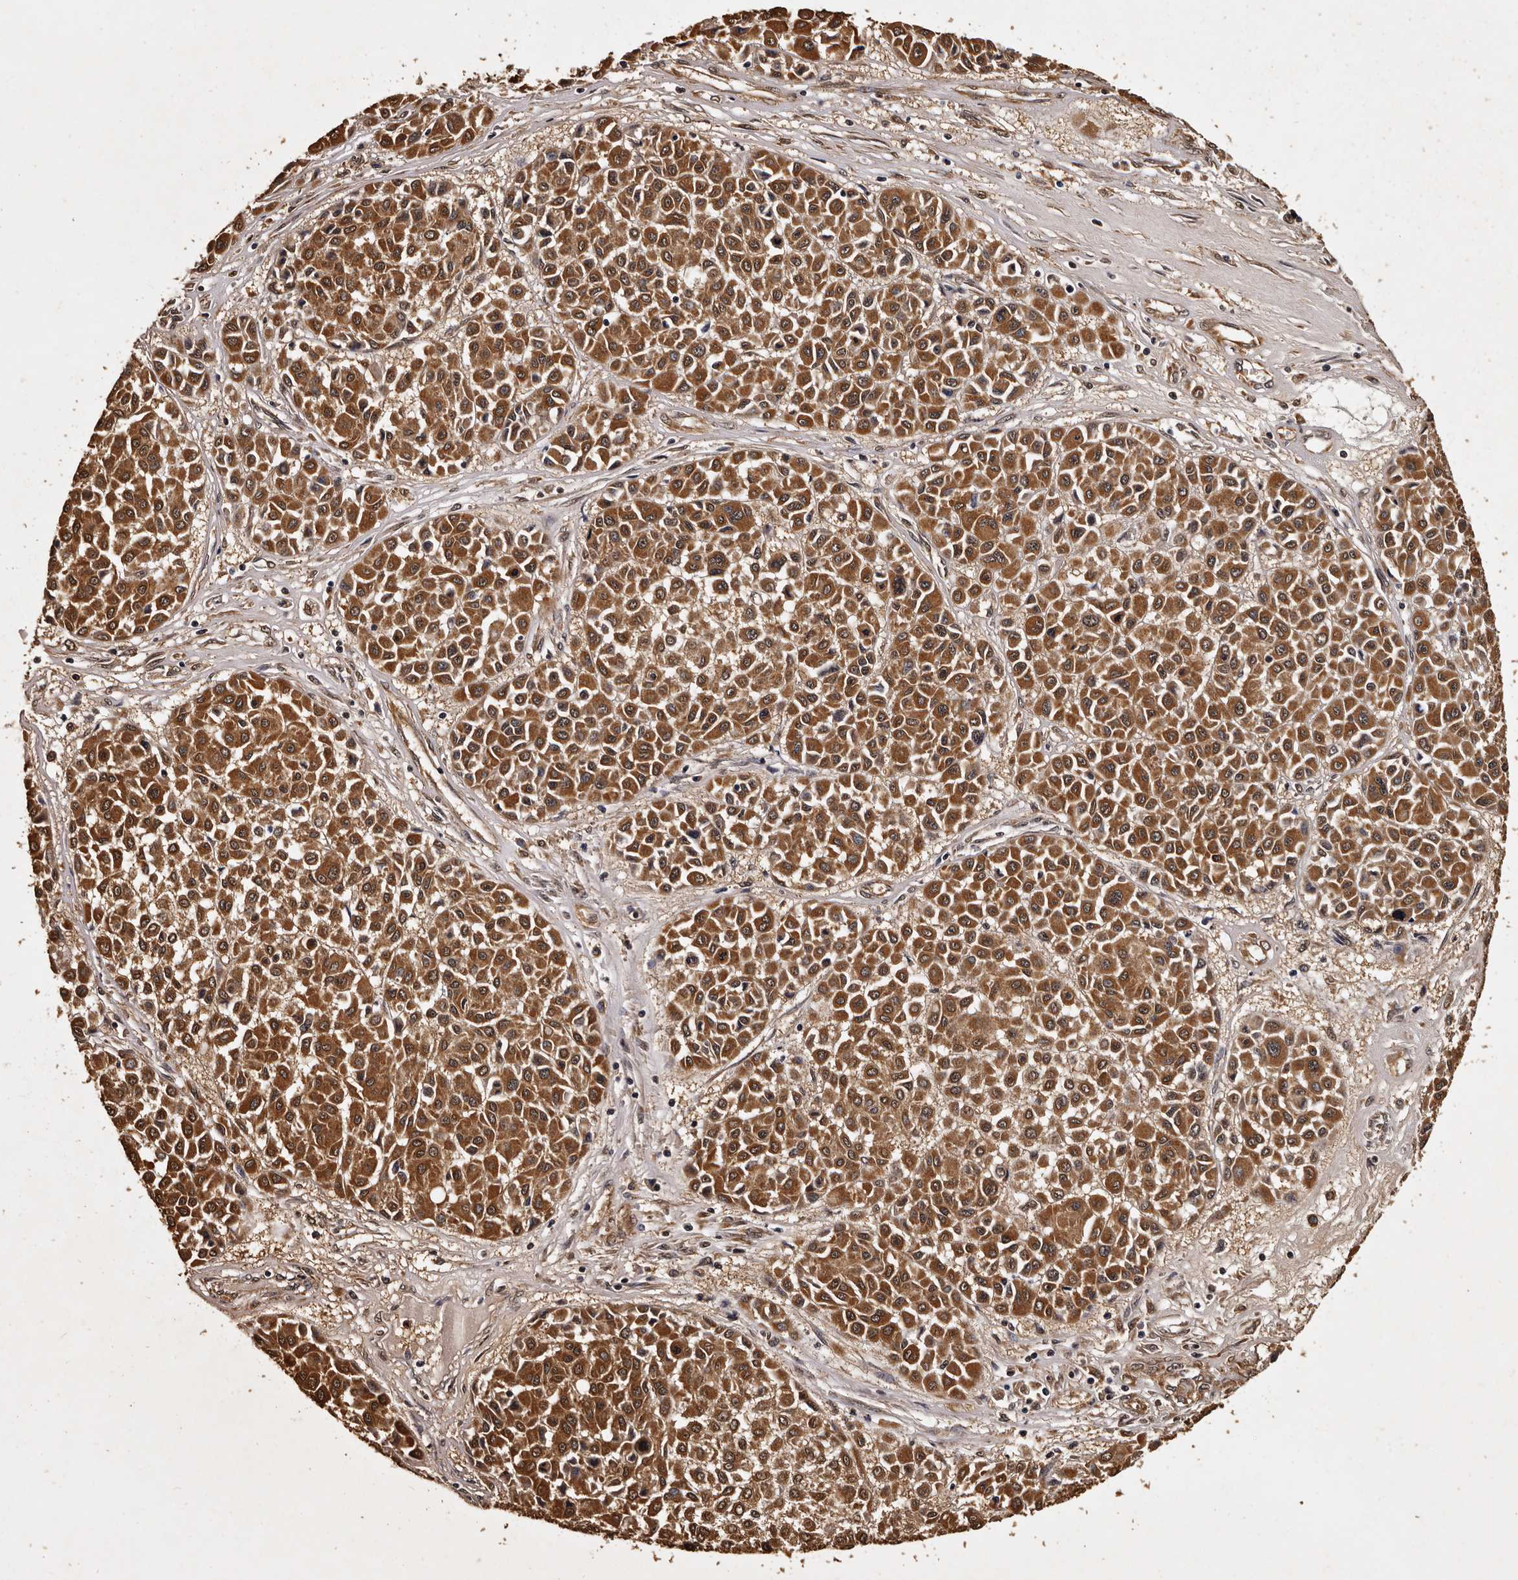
{"staining": {"intensity": "strong", "quantity": ">75%", "location": "cytoplasmic/membranous,nuclear"}, "tissue": "melanoma", "cell_type": "Tumor cells", "image_type": "cancer", "snomed": [{"axis": "morphology", "description": "Malignant melanoma, Metastatic site"}, {"axis": "topography", "description": "Soft tissue"}], "caption": "Brown immunohistochemical staining in melanoma shows strong cytoplasmic/membranous and nuclear positivity in approximately >75% of tumor cells. (DAB (3,3'-diaminobenzidine) = brown stain, brightfield microscopy at high magnification).", "gene": "PARS2", "patient": {"sex": "male", "age": 41}}